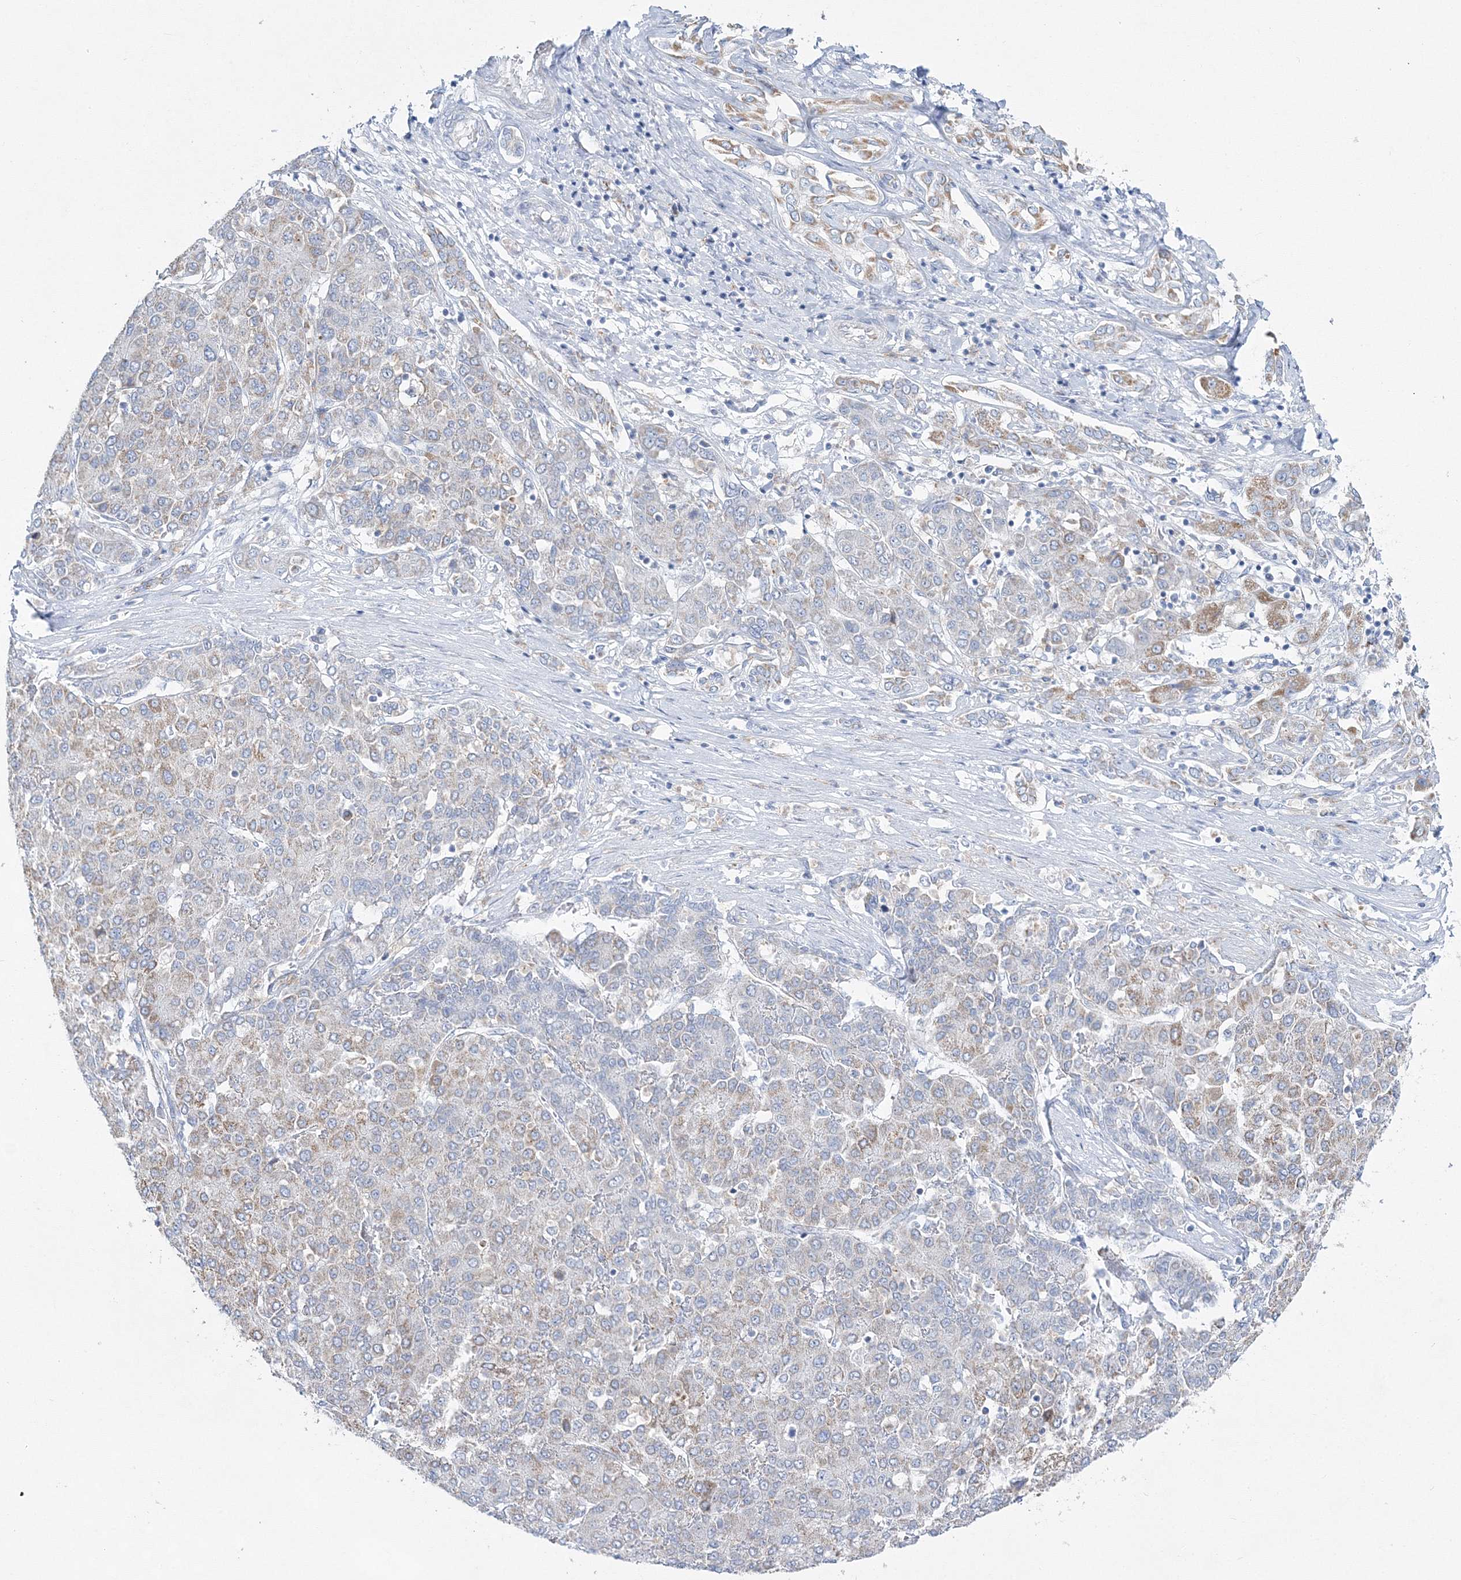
{"staining": {"intensity": "weak", "quantity": "25%-75%", "location": "cytoplasmic/membranous"}, "tissue": "liver cancer", "cell_type": "Tumor cells", "image_type": "cancer", "snomed": [{"axis": "morphology", "description": "Carcinoma, Hepatocellular, NOS"}, {"axis": "topography", "description": "Liver"}], "caption": "This image displays immunohistochemistry staining of human liver cancer, with low weak cytoplasmic/membranous positivity in approximately 25%-75% of tumor cells.", "gene": "HIBCH", "patient": {"sex": "male", "age": 65}}